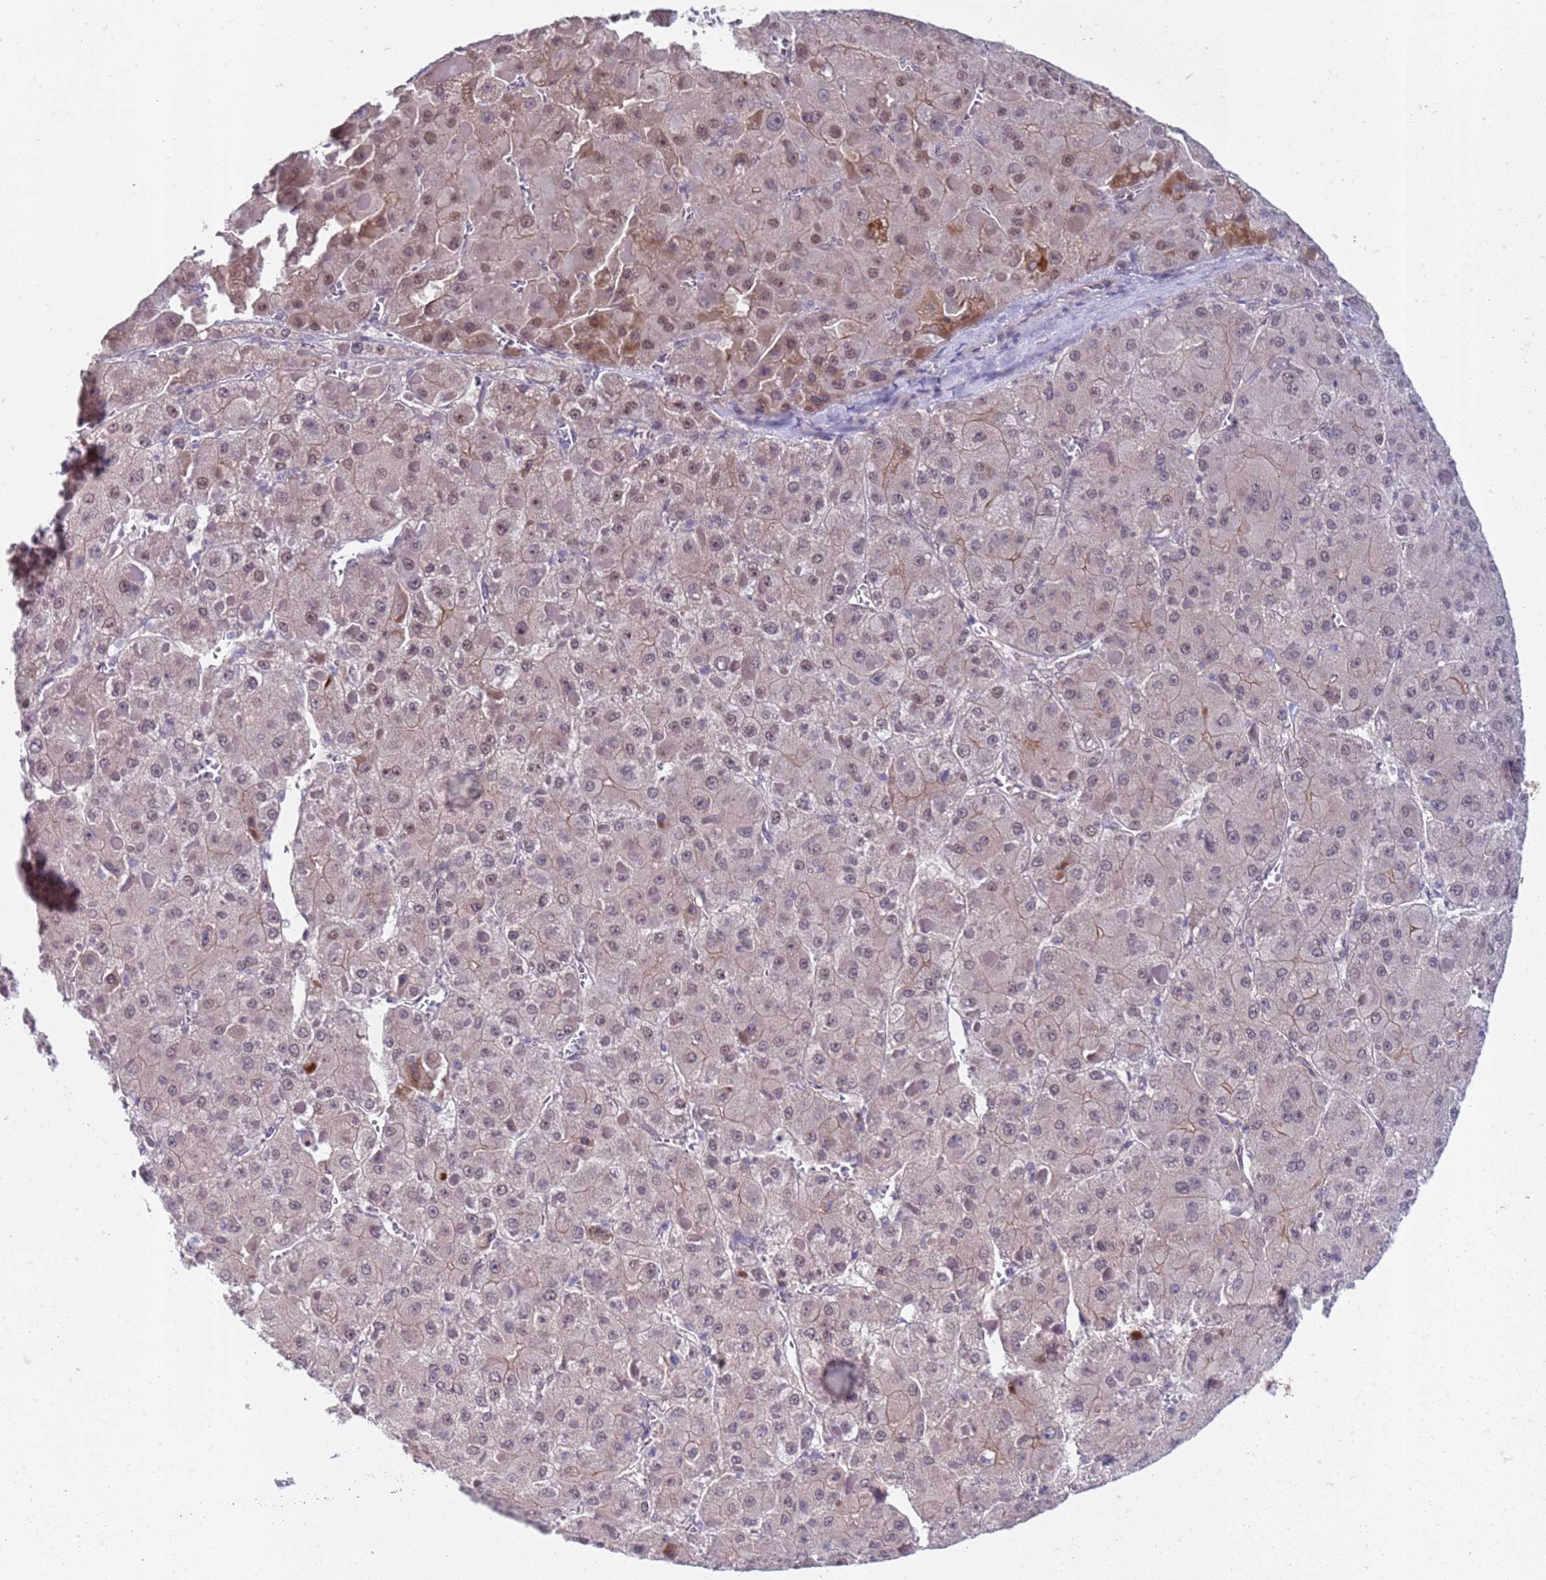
{"staining": {"intensity": "weak", "quantity": ">75%", "location": "nuclear"}, "tissue": "liver cancer", "cell_type": "Tumor cells", "image_type": "cancer", "snomed": [{"axis": "morphology", "description": "Carcinoma, Hepatocellular, NOS"}, {"axis": "topography", "description": "Liver"}], "caption": "Weak nuclear protein positivity is appreciated in about >75% of tumor cells in liver cancer (hepatocellular carcinoma). (Stains: DAB (3,3'-diaminobenzidine) in brown, nuclei in blue, Microscopy: brightfield microscopy at high magnification).", "gene": "TRMT10A", "patient": {"sex": "female", "age": 73}}